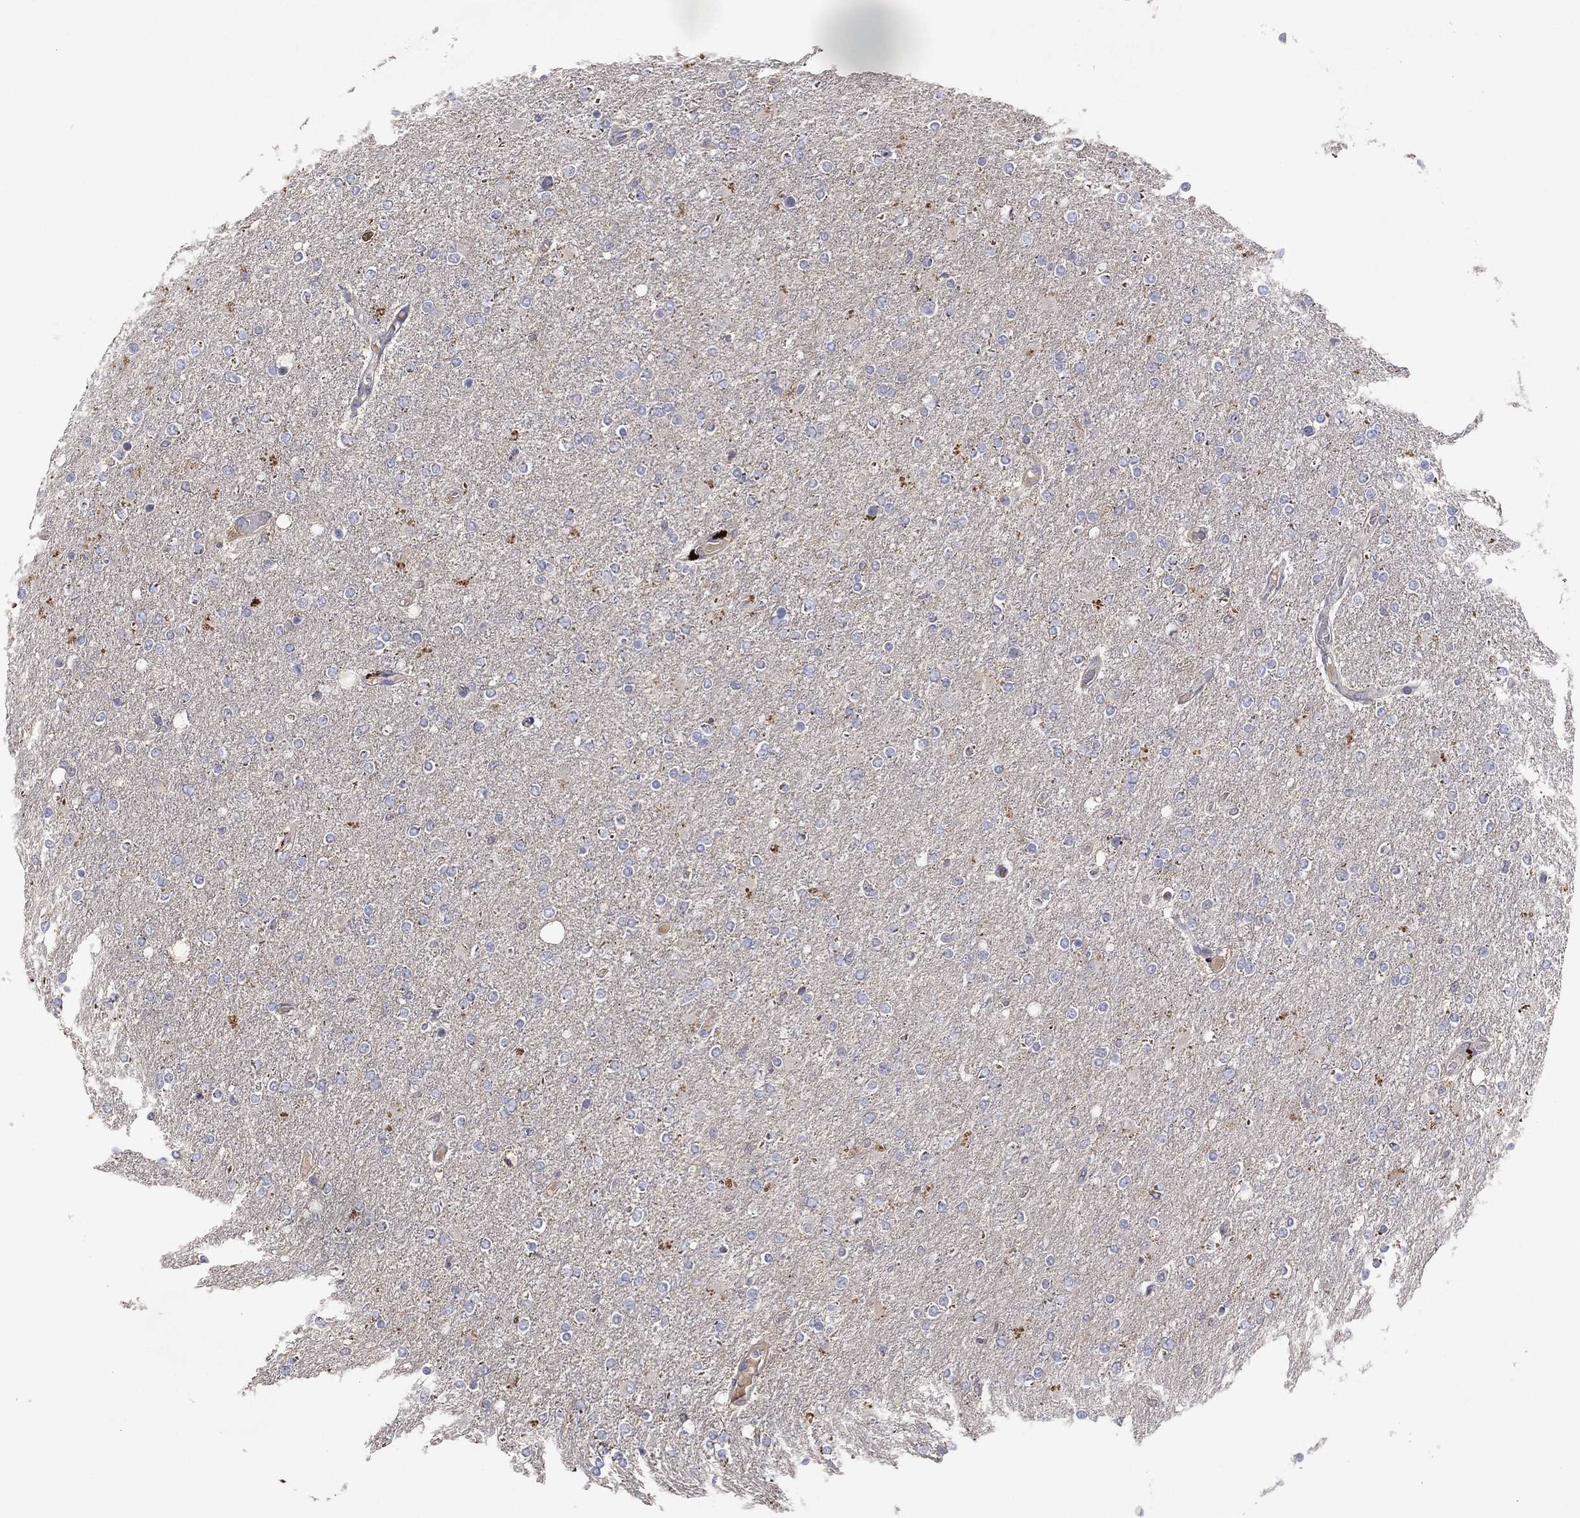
{"staining": {"intensity": "negative", "quantity": "none", "location": "none"}, "tissue": "glioma", "cell_type": "Tumor cells", "image_type": "cancer", "snomed": [{"axis": "morphology", "description": "Glioma, malignant, High grade"}, {"axis": "topography", "description": "Cerebral cortex"}], "caption": "The IHC histopathology image has no significant staining in tumor cells of glioma tissue.", "gene": "DOCK8", "patient": {"sex": "male", "age": 70}}